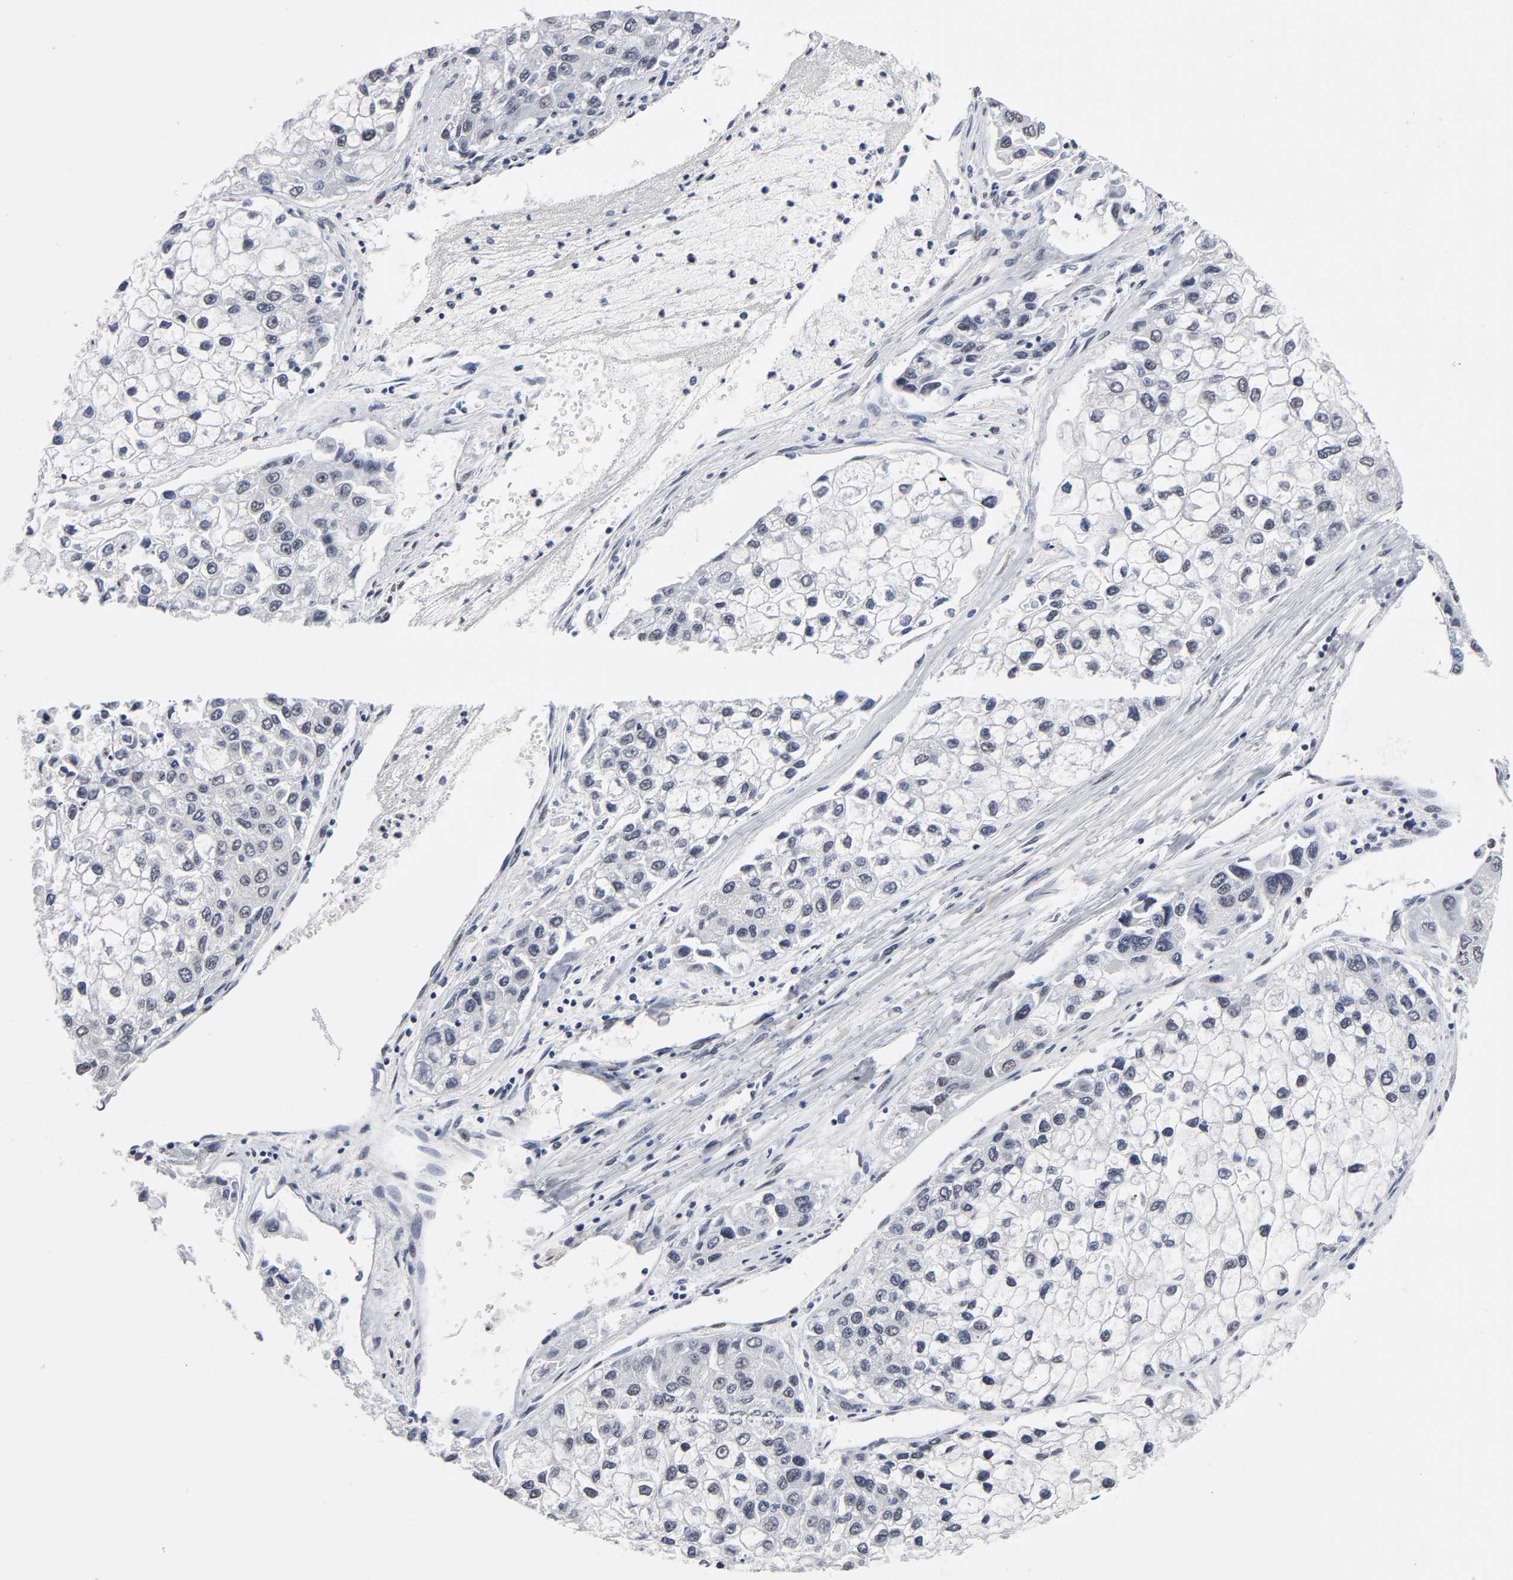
{"staining": {"intensity": "weak", "quantity": "25%-75%", "location": "nuclear"}, "tissue": "liver cancer", "cell_type": "Tumor cells", "image_type": "cancer", "snomed": [{"axis": "morphology", "description": "Carcinoma, Hepatocellular, NOS"}, {"axis": "topography", "description": "Liver"}], "caption": "Brown immunohistochemical staining in hepatocellular carcinoma (liver) shows weak nuclear expression in about 25%-75% of tumor cells. Nuclei are stained in blue.", "gene": "TRIM33", "patient": {"sex": "female", "age": 66}}